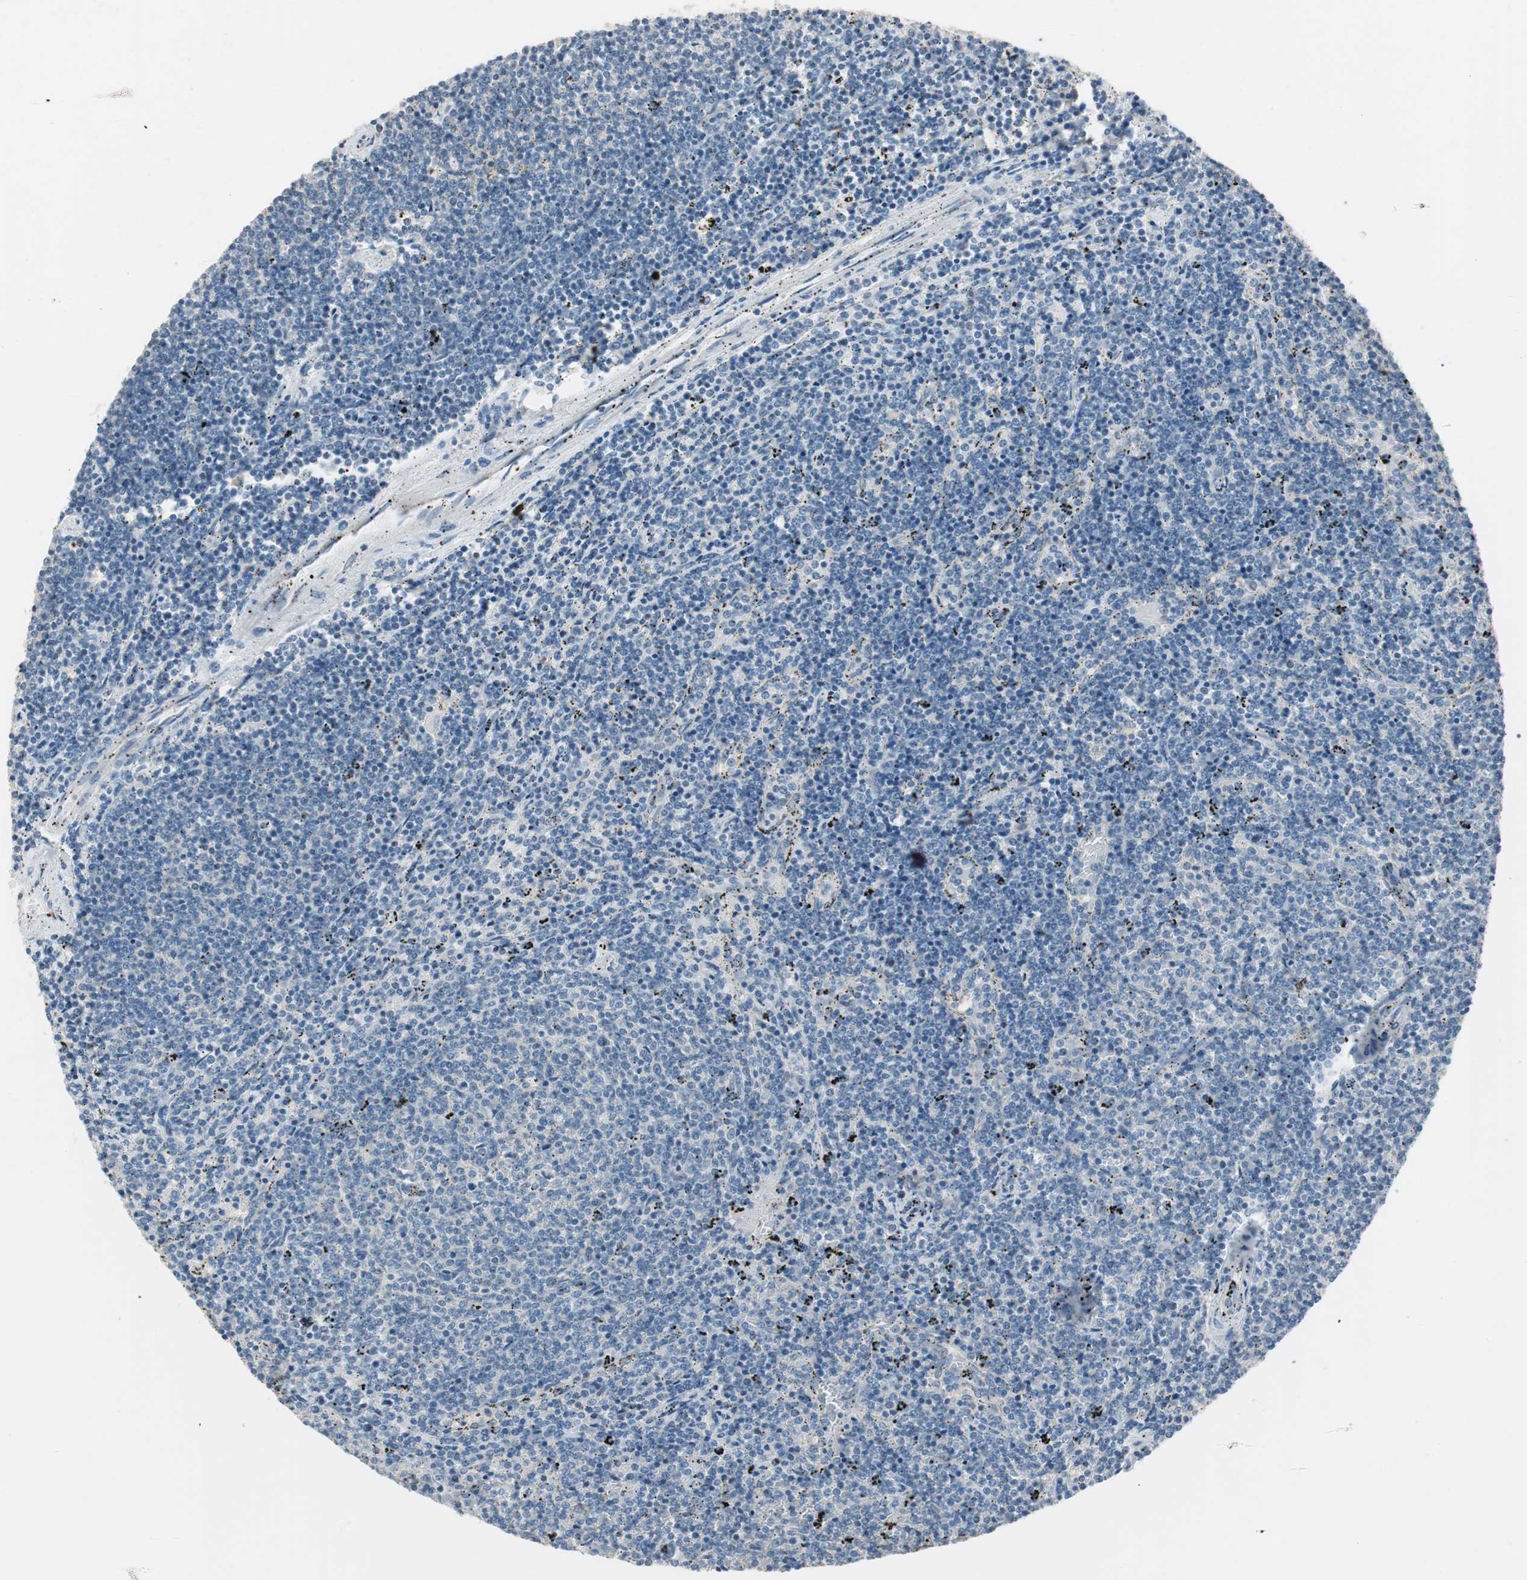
{"staining": {"intensity": "negative", "quantity": "none", "location": "none"}, "tissue": "lymphoma", "cell_type": "Tumor cells", "image_type": "cancer", "snomed": [{"axis": "morphology", "description": "Malignant lymphoma, non-Hodgkin's type, Low grade"}, {"axis": "topography", "description": "Spleen"}], "caption": "This histopathology image is of lymphoma stained with IHC to label a protein in brown with the nuclei are counter-stained blue. There is no expression in tumor cells.", "gene": "KHK", "patient": {"sex": "female", "age": 50}}